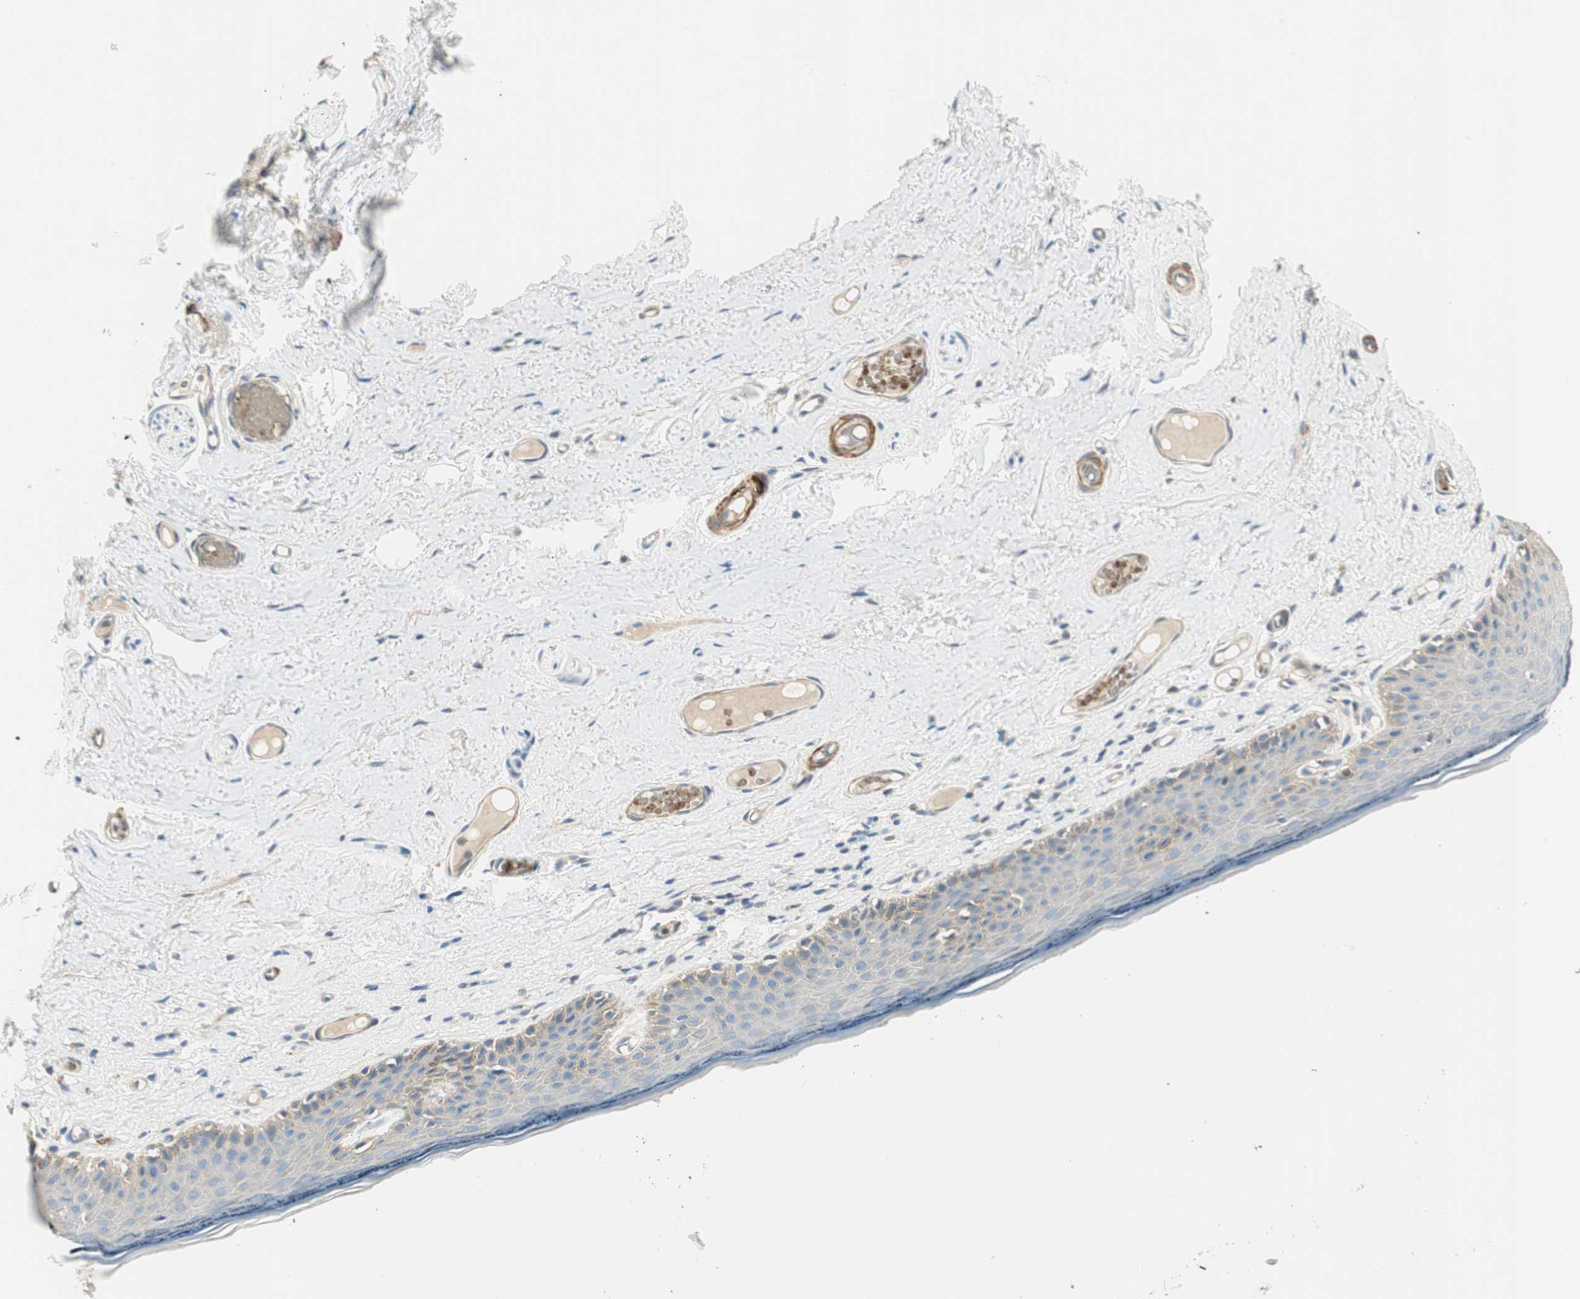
{"staining": {"intensity": "weak", "quantity": ">75%", "location": "cytoplasmic/membranous"}, "tissue": "skin", "cell_type": "Epidermal cells", "image_type": "normal", "snomed": [{"axis": "morphology", "description": "Normal tissue, NOS"}, {"axis": "topography", "description": "Vulva"}], "caption": "DAB (3,3'-diaminobenzidine) immunohistochemical staining of normal human skin displays weak cytoplasmic/membranous protein positivity in approximately >75% of epidermal cells.", "gene": "RORB", "patient": {"sex": "female", "age": 54}}